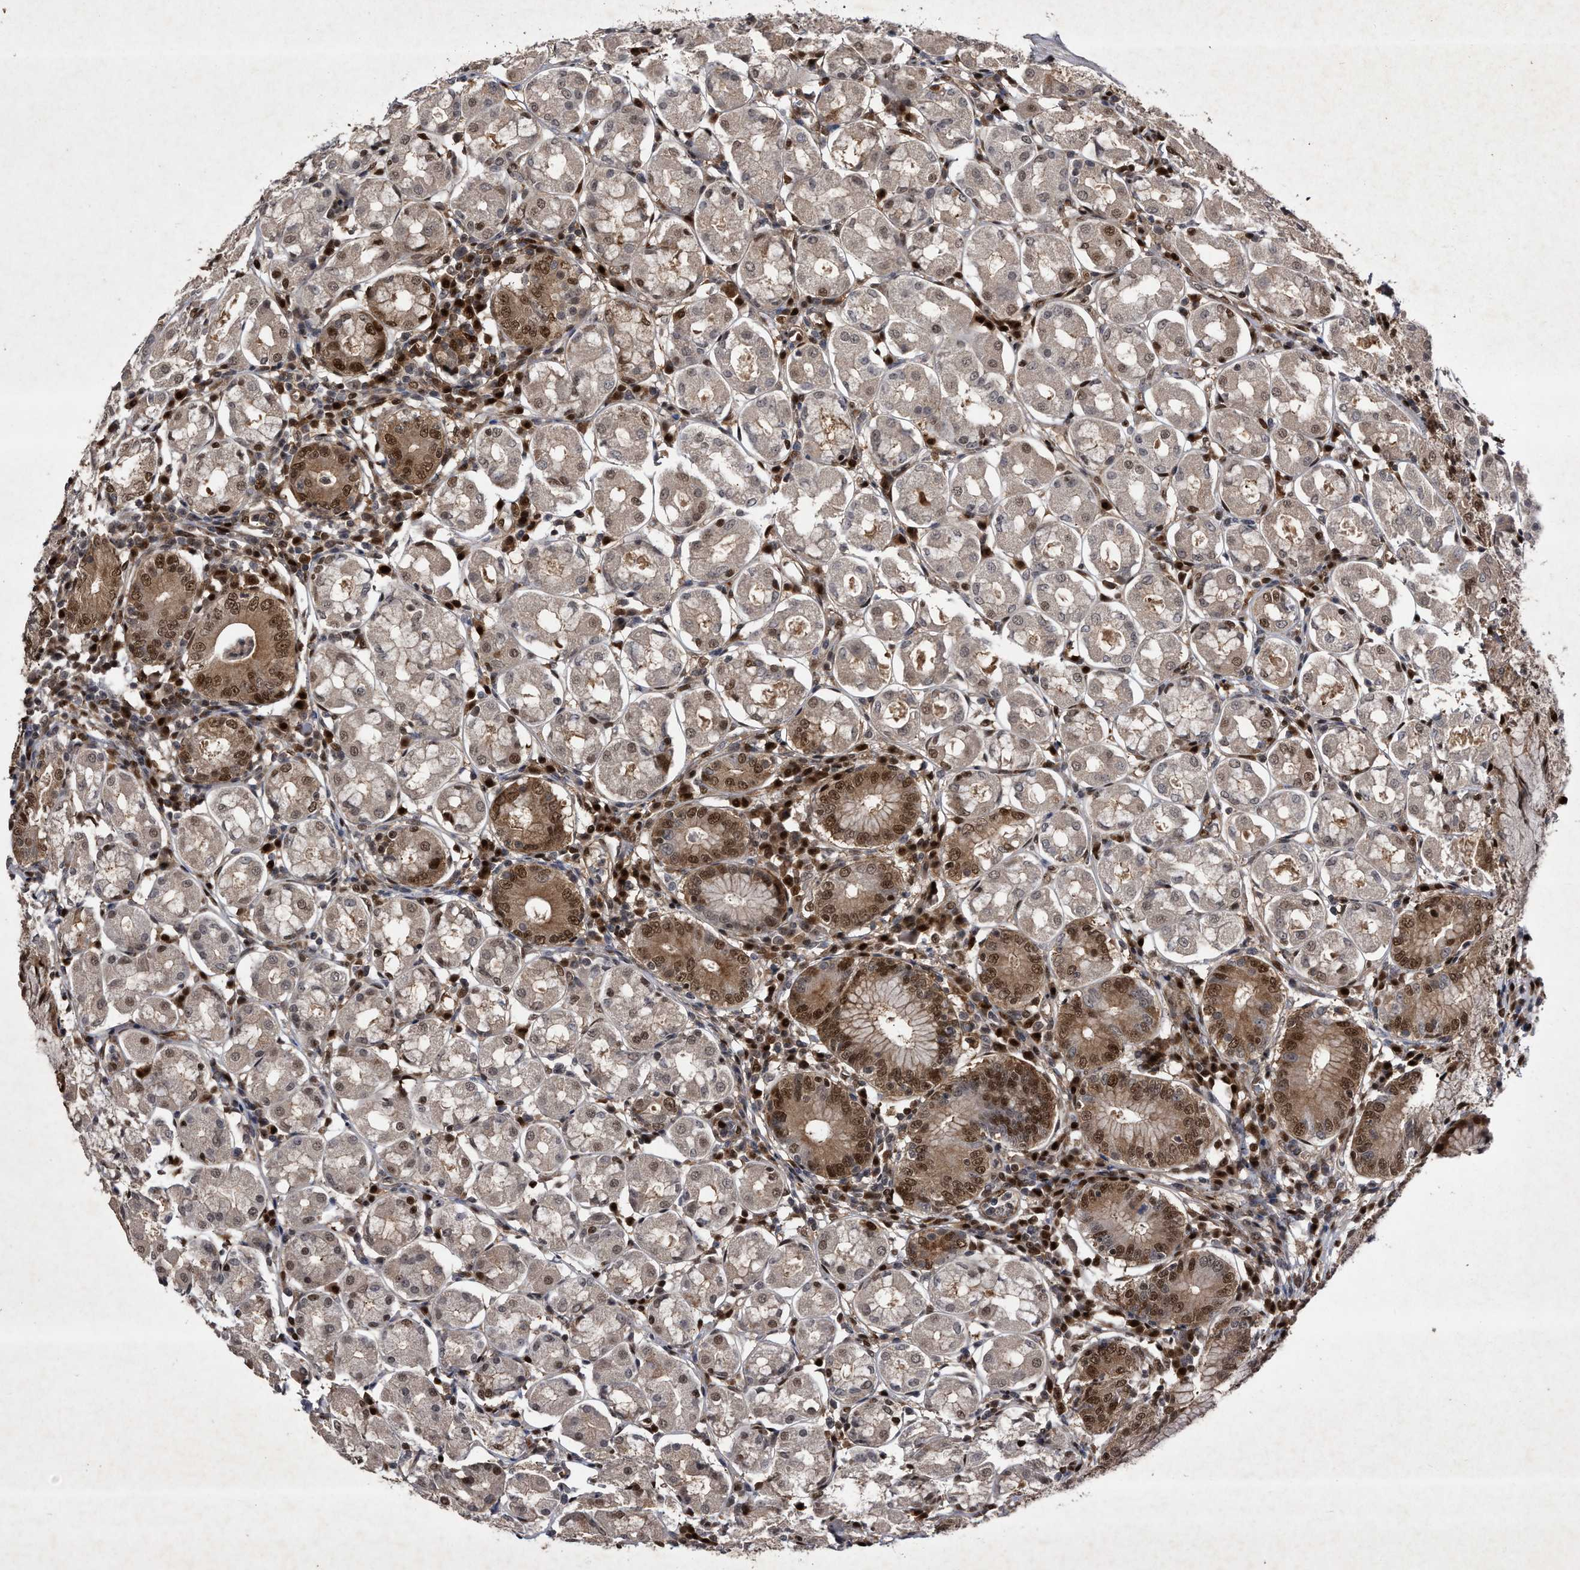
{"staining": {"intensity": "moderate", "quantity": "25%-75%", "location": "cytoplasmic/membranous,nuclear"}, "tissue": "stomach", "cell_type": "Glandular cells", "image_type": "normal", "snomed": [{"axis": "morphology", "description": "Normal tissue, NOS"}, {"axis": "topography", "description": "Stomach, lower"}], "caption": "Protein analysis of benign stomach displays moderate cytoplasmic/membranous,nuclear staining in approximately 25%-75% of glandular cells.", "gene": "RAD23B", "patient": {"sex": "female", "age": 56}}